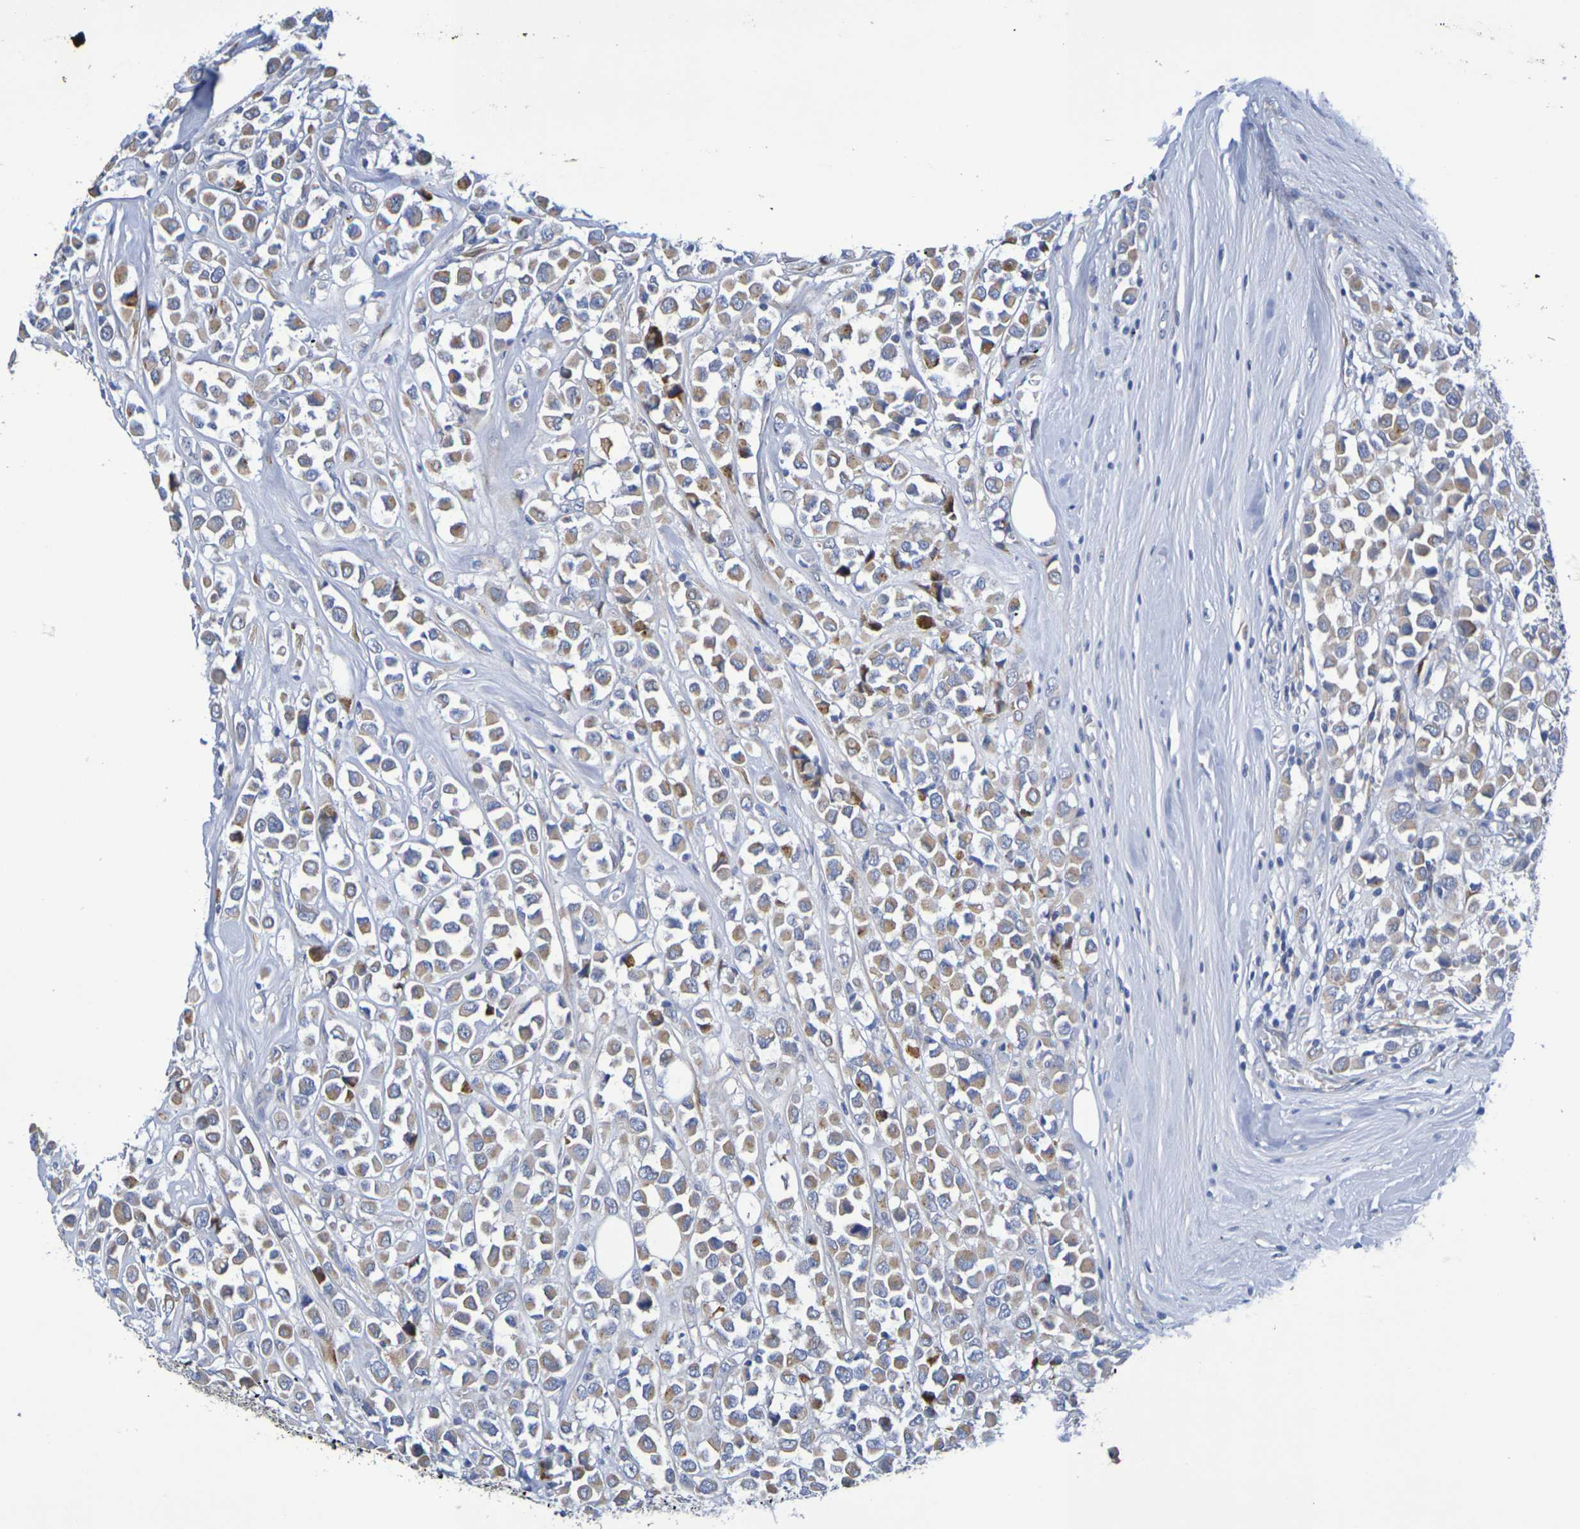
{"staining": {"intensity": "moderate", "quantity": ">75%", "location": "cytoplasmic/membranous"}, "tissue": "breast cancer", "cell_type": "Tumor cells", "image_type": "cancer", "snomed": [{"axis": "morphology", "description": "Duct carcinoma"}, {"axis": "topography", "description": "Breast"}], "caption": "Immunohistochemistry histopathology image of breast cancer stained for a protein (brown), which demonstrates medium levels of moderate cytoplasmic/membranous expression in approximately >75% of tumor cells.", "gene": "SDC4", "patient": {"sex": "female", "age": 61}}